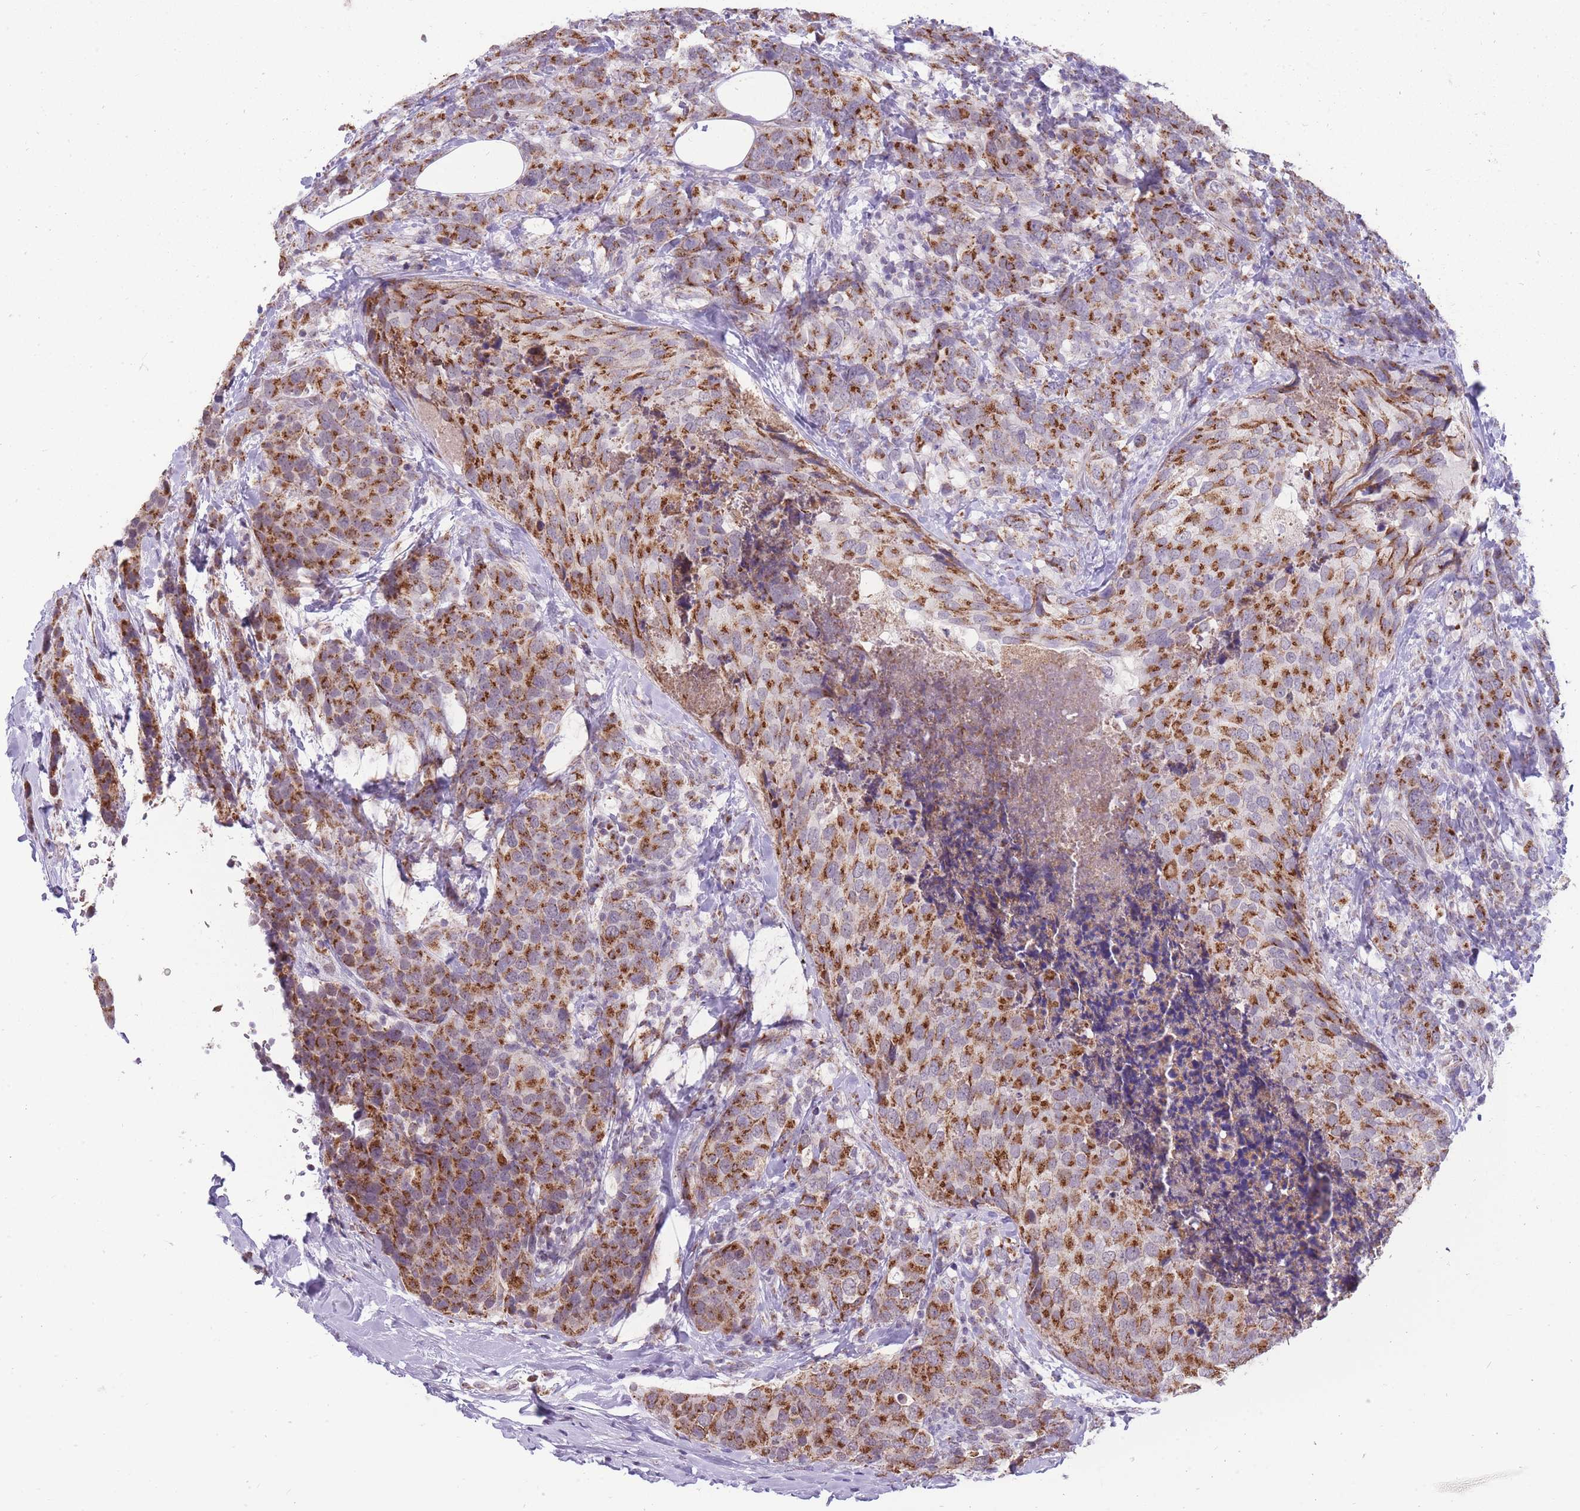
{"staining": {"intensity": "moderate", "quantity": ">75%", "location": "cytoplasmic/membranous"}, "tissue": "breast cancer", "cell_type": "Tumor cells", "image_type": "cancer", "snomed": [{"axis": "morphology", "description": "Lobular carcinoma"}, {"axis": "topography", "description": "Breast"}], "caption": "A brown stain labels moderate cytoplasmic/membranous positivity of a protein in human breast cancer tumor cells. (DAB IHC, brown staining for protein, blue staining for nuclei).", "gene": "NELL1", "patient": {"sex": "female", "age": 59}}